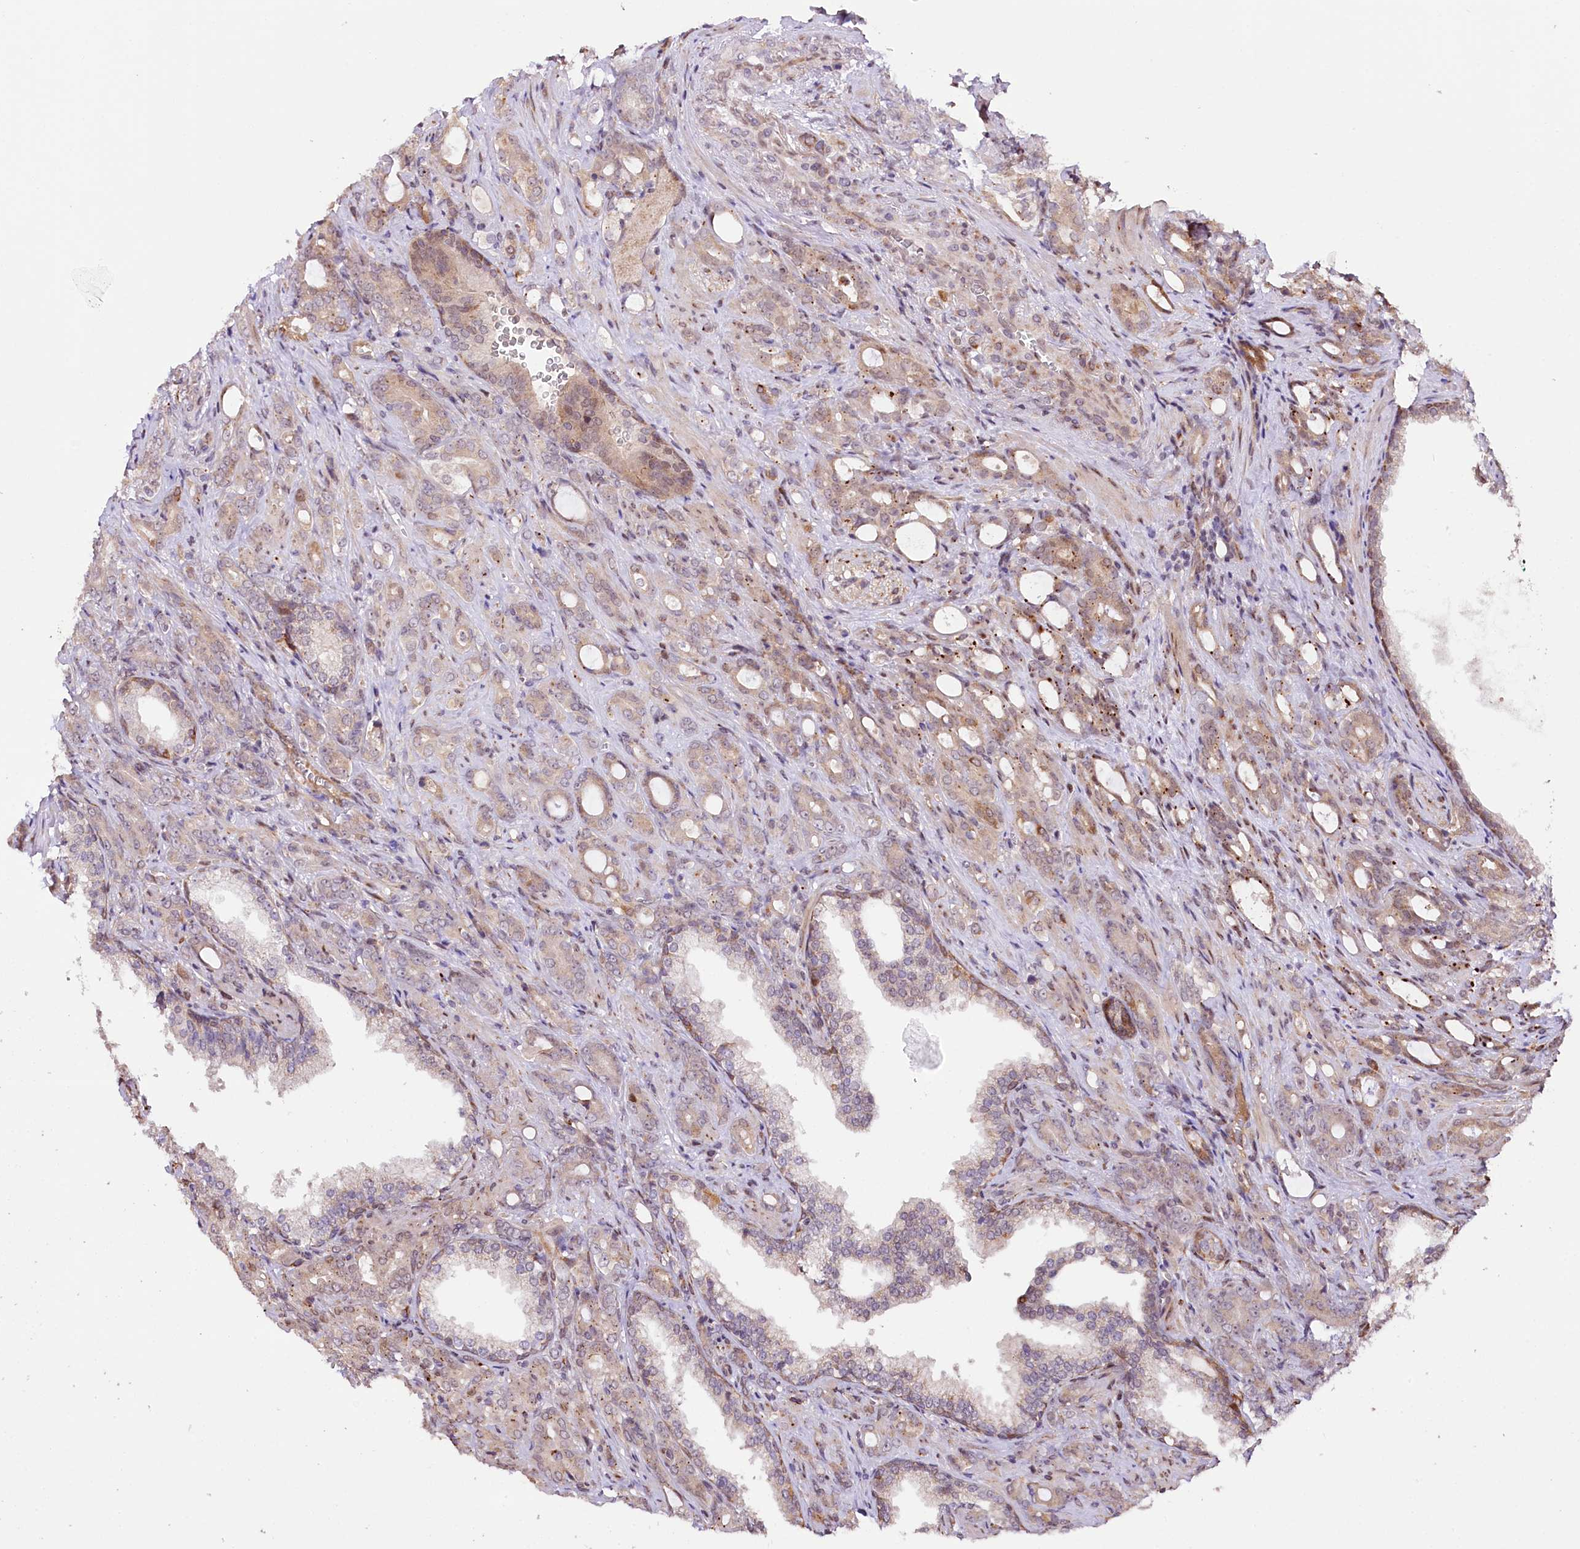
{"staining": {"intensity": "weak", "quantity": "<25%", "location": "cytoplasmic/membranous"}, "tissue": "prostate cancer", "cell_type": "Tumor cells", "image_type": "cancer", "snomed": [{"axis": "morphology", "description": "Adenocarcinoma, High grade"}, {"axis": "topography", "description": "Prostate"}], "caption": "DAB (3,3'-diaminobenzidine) immunohistochemical staining of human prostate high-grade adenocarcinoma exhibits no significant positivity in tumor cells.", "gene": "CUTC", "patient": {"sex": "male", "age": 72}}